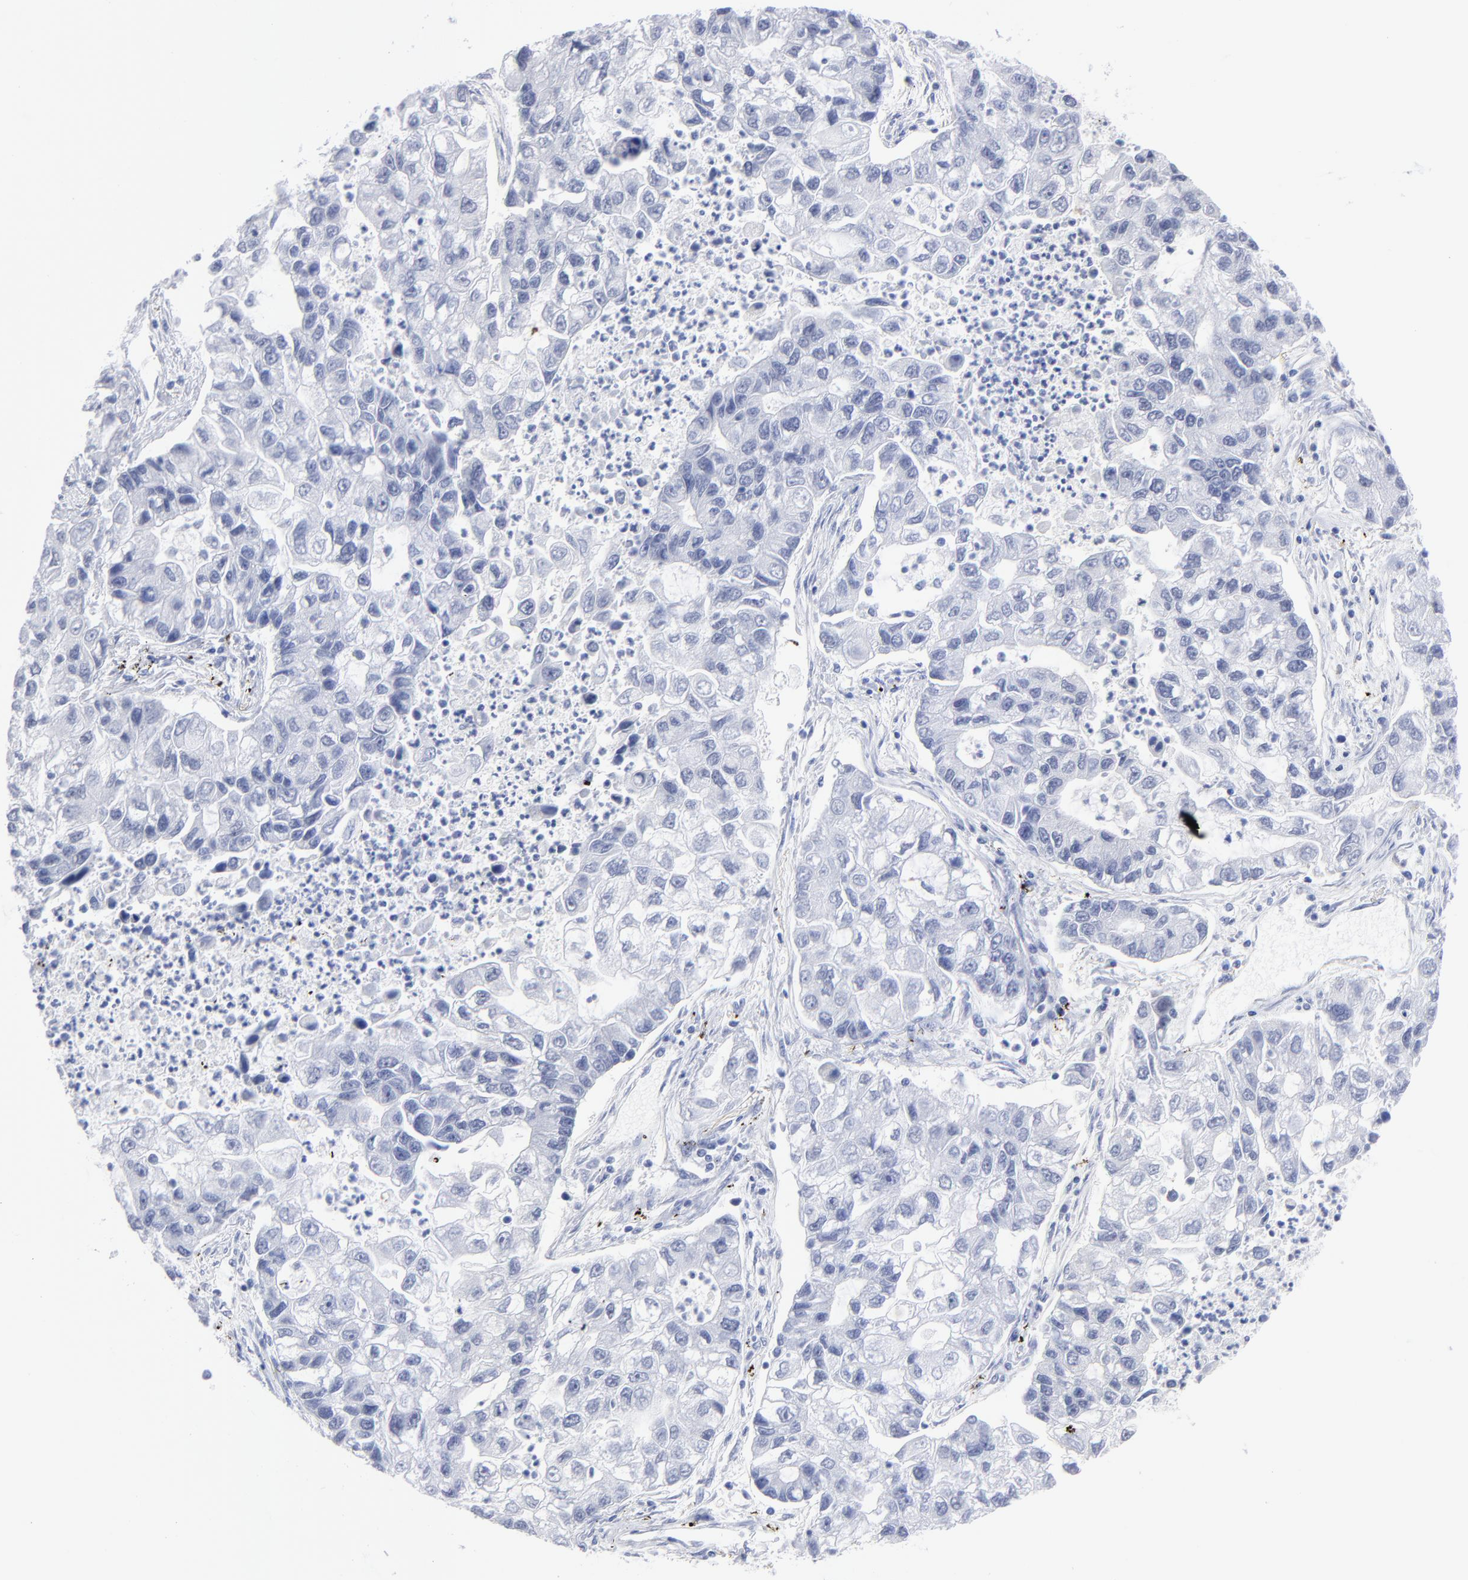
{"staining": {"intensity": "negative", "quantity": "none", "location": "none"}, "tissue": "lung cancer", "cell_type": "Tumor cells", "image_type": "cancer", "snomed": [{"axis": "morphology", "description": "Adenocarcinoma, NOS"}, {"axis": "topography", "description": "Lung"}], "caption": "High magnification brightfield microscopy of lung cancer stained with DAB (brown) and counterstained with hematoxylin (blue): tumor cells show no significant expression.", "gene": "ACY1", "patient": {"sex": "female", "age": 51}}